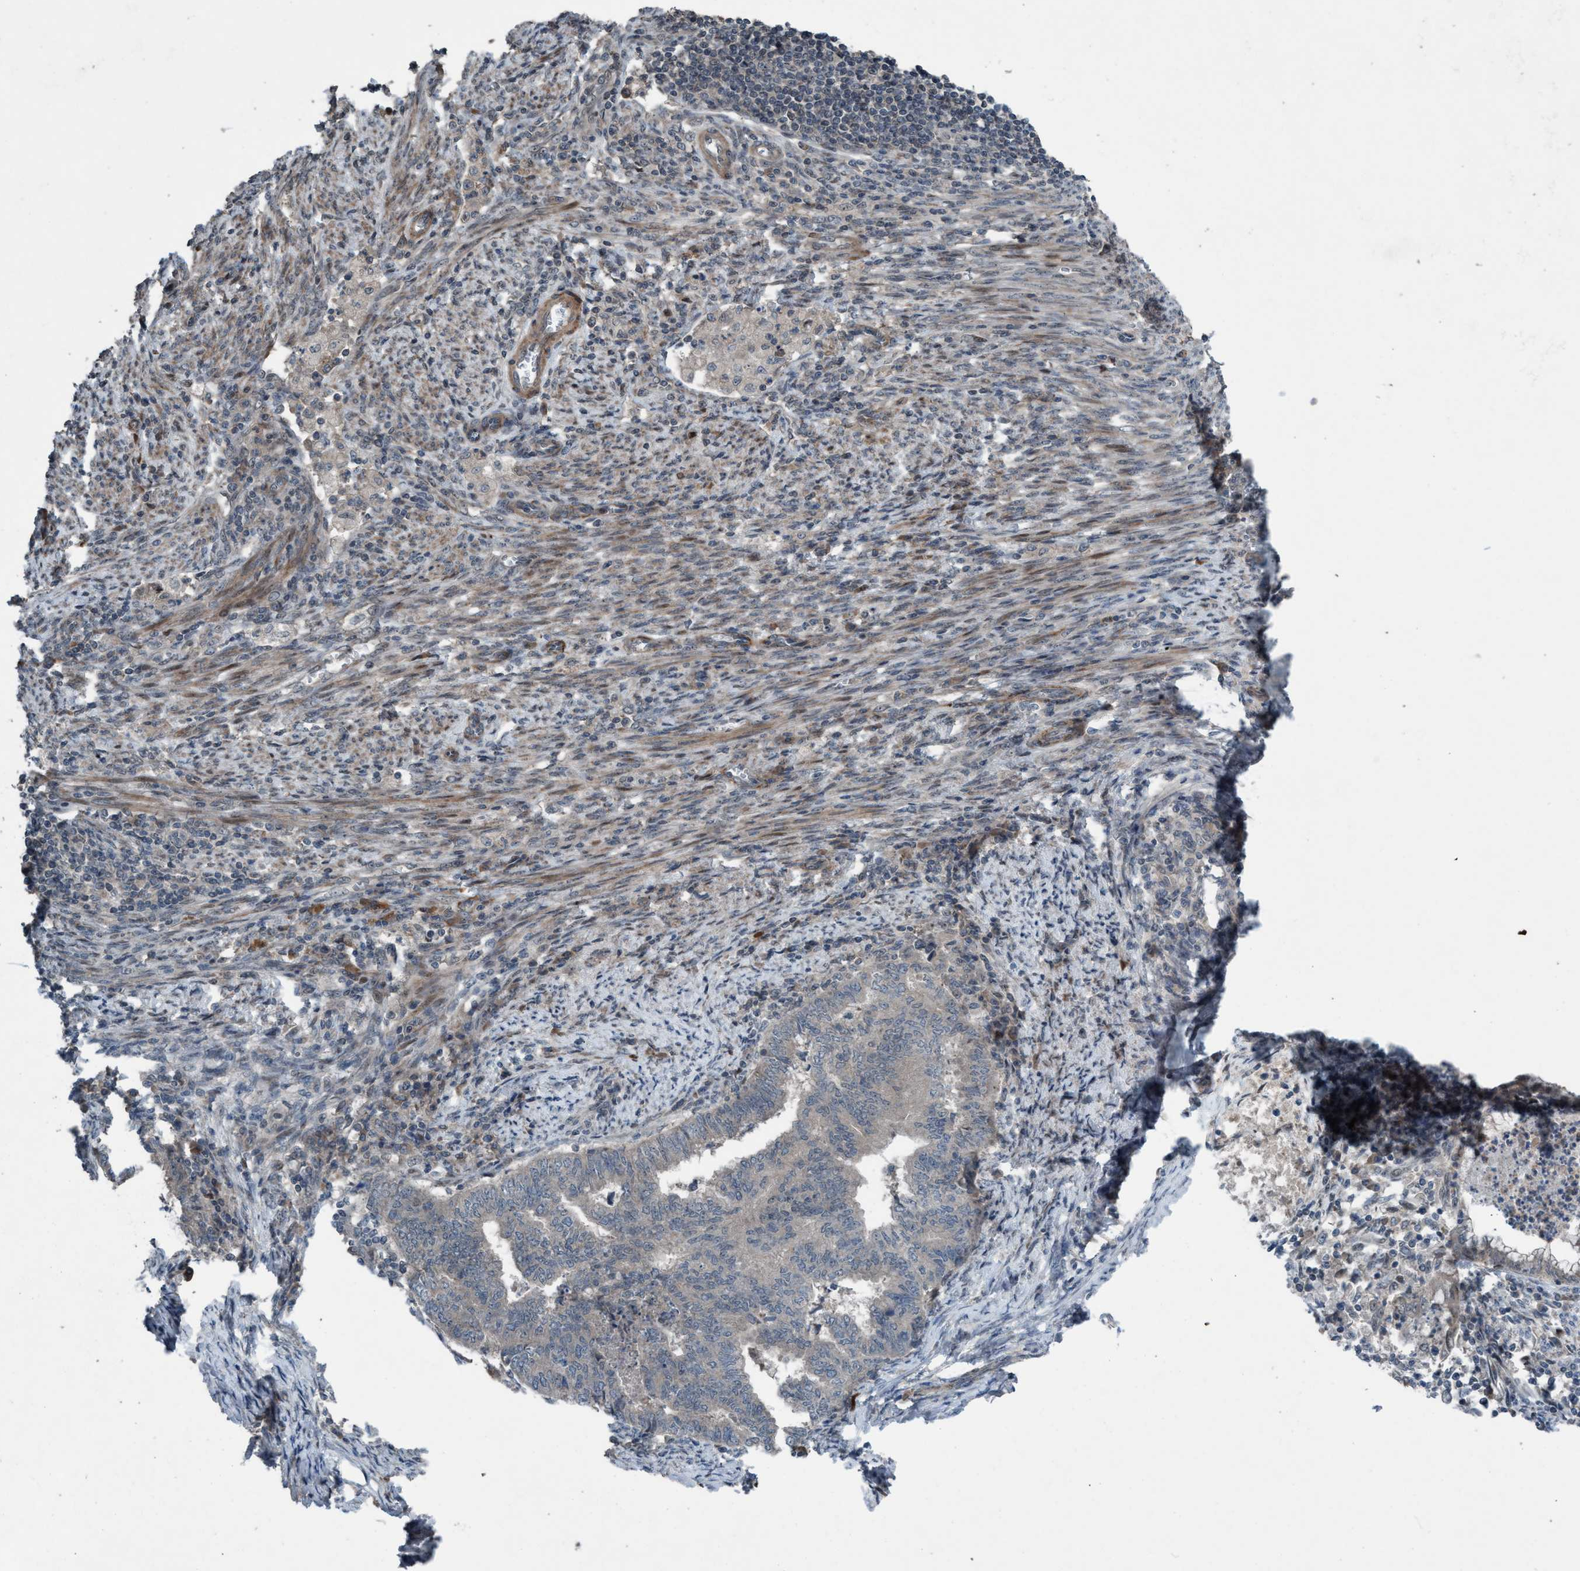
{"staining": {"intensity": "negative", "quantity": "none", "location": "none"}, "tissue": "endometrial cancer", "cell_type": "Tumor cells", "image_type": "cancer", "snomed": [{"axis": "morphology", "description": "Polyp, NOS"}, {"axis": "morphology", "description": "Adenocarcinoma, NOS"}, {"axis": "morphology", "description": "Adenoma, NOS"}, {"axis": "topography", "description": "Endometrium"}], "caption": "This is an immunohistochemistry image of endometrial cancer (adenocarcinoma). There is no positivity in tumor cells.", "gene": "NISCH", "patient": {"sex": "female", "age": 79}}